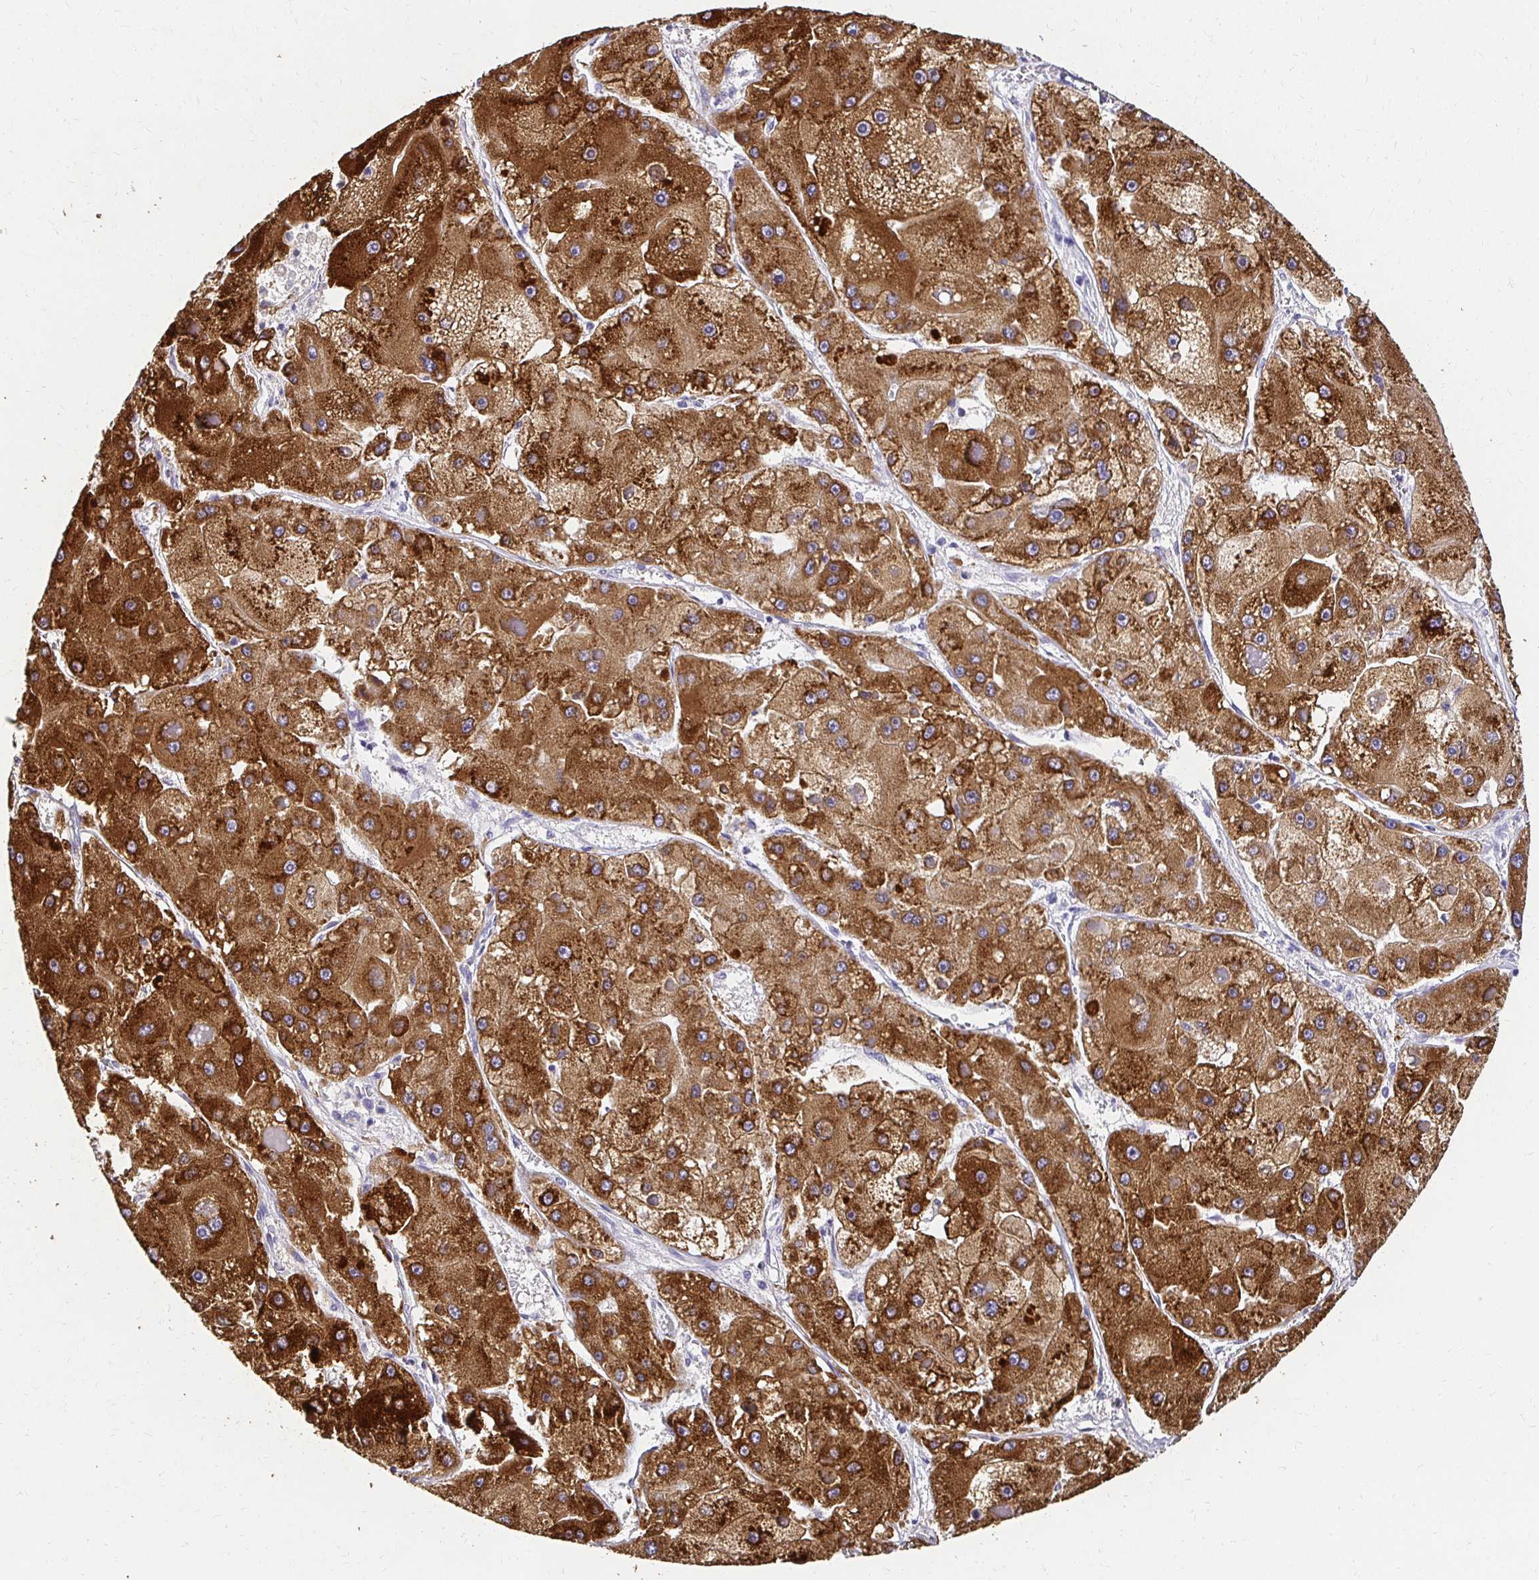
{"staining": {"intensity": "strong", "quantity": ">75%", "location": "cytoplasmic/membranous"}, "tissue": "liver cancer", "cell_type": "Tumor cells", "image_type": "cancer", "snomed": [{"axis": "morphology", "description": "Carcinoma, Hepatocellular, NOS"}, {"axis": "topography", "description": "Liver"}], "caption": "DAB (3,3'-diaminobenzidine) immunohistochemical staining of human liver cancer exhibits strong cytoplasmic/membranous protein expression in approximately >75% of tumor cells. (DAB (3,3'-diaminobenzidine) IHC, brown staining for protein, blue staining for nuclei).", "gene": "UGT1A6", "patient": {"sex": "female", "age": 73}}